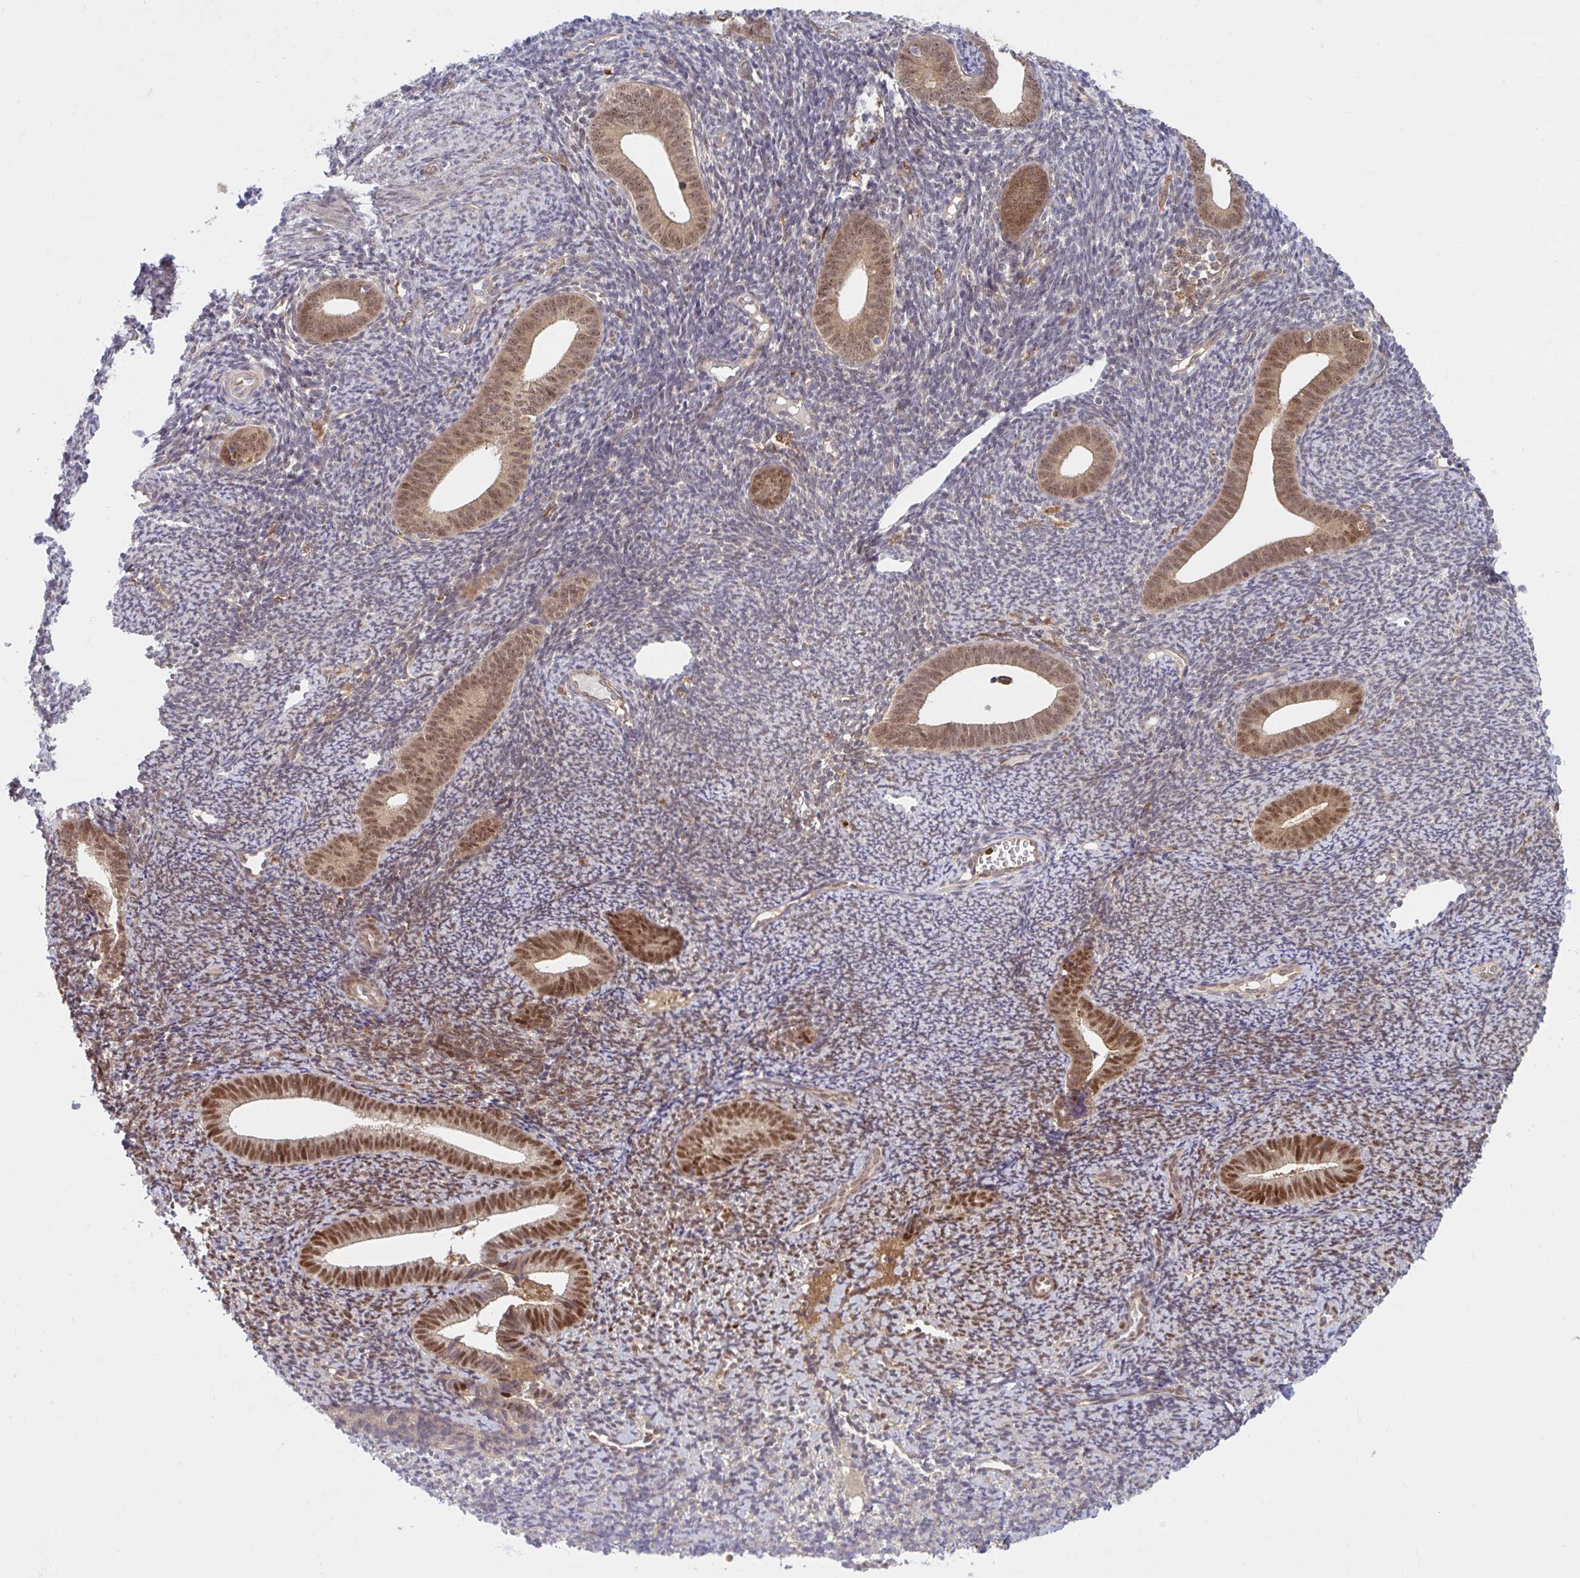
{"staining": {"intensity": "moderate", "quantity": "<25%", "location": "cytoplasmic/membranous,nuclear"}, "tissue": "endometrium", "cell_type": "Cells in endometrial stroma", "image_type": "normal", "snomed": [{"axis": "morphology", "description": "Normal tissue, NOS"}, {"axis": "topography", "description": "Endometrium"}], "caption": "DAB (3,3'-diaminobenzidine) immunohistochemical staining of unremarkable endometrium shows moderate cytoplasmic/membranous,nuclear protein staining in approximately <25% of cells in endometrial stroma. (Stains: DAB in brown, nuclei in blue, Microscopy: brightfield microscopy at high magnification).", "gene": "HMBS", "patient": {"sex": "female", "age": 39}}